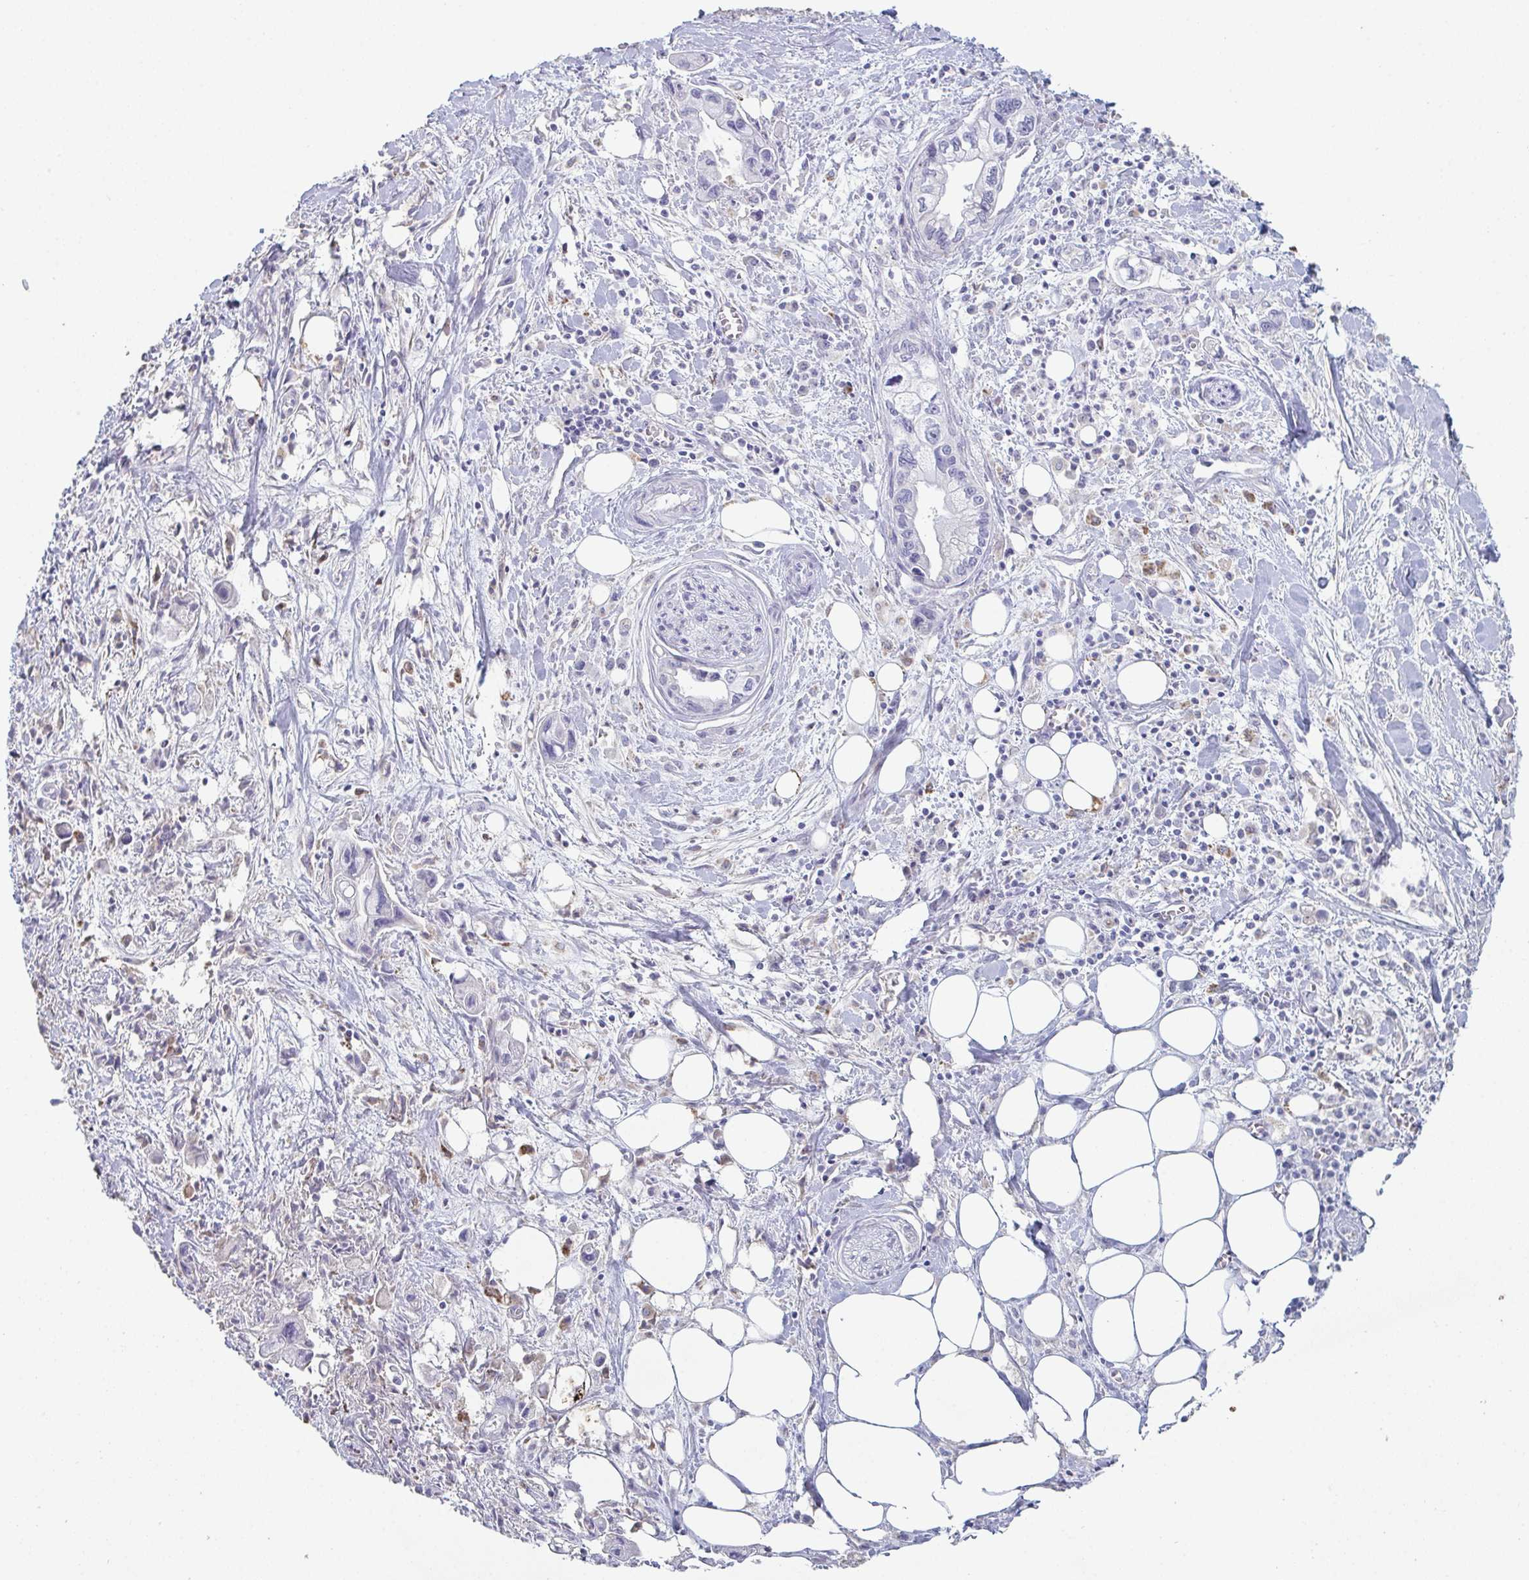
{"staining": {"intensity": "negative", "quantity": "none", "location": "none"}, "tissue": "pancreatic cancer", "cell_type": "Tumor cells", "image_type": "cancer", "snomed": [{"axis": "morphology", "description": "Adenocarcinoma, NOS"}, {"axis": "topography", "description": "Pancreas"}], "caption": "Image shows no protein positivity in tumor cells of pancreatic adenocarcinoma tissue.", "gene": "ADAM21", "patient": {"sex": "male", "age": 61}}